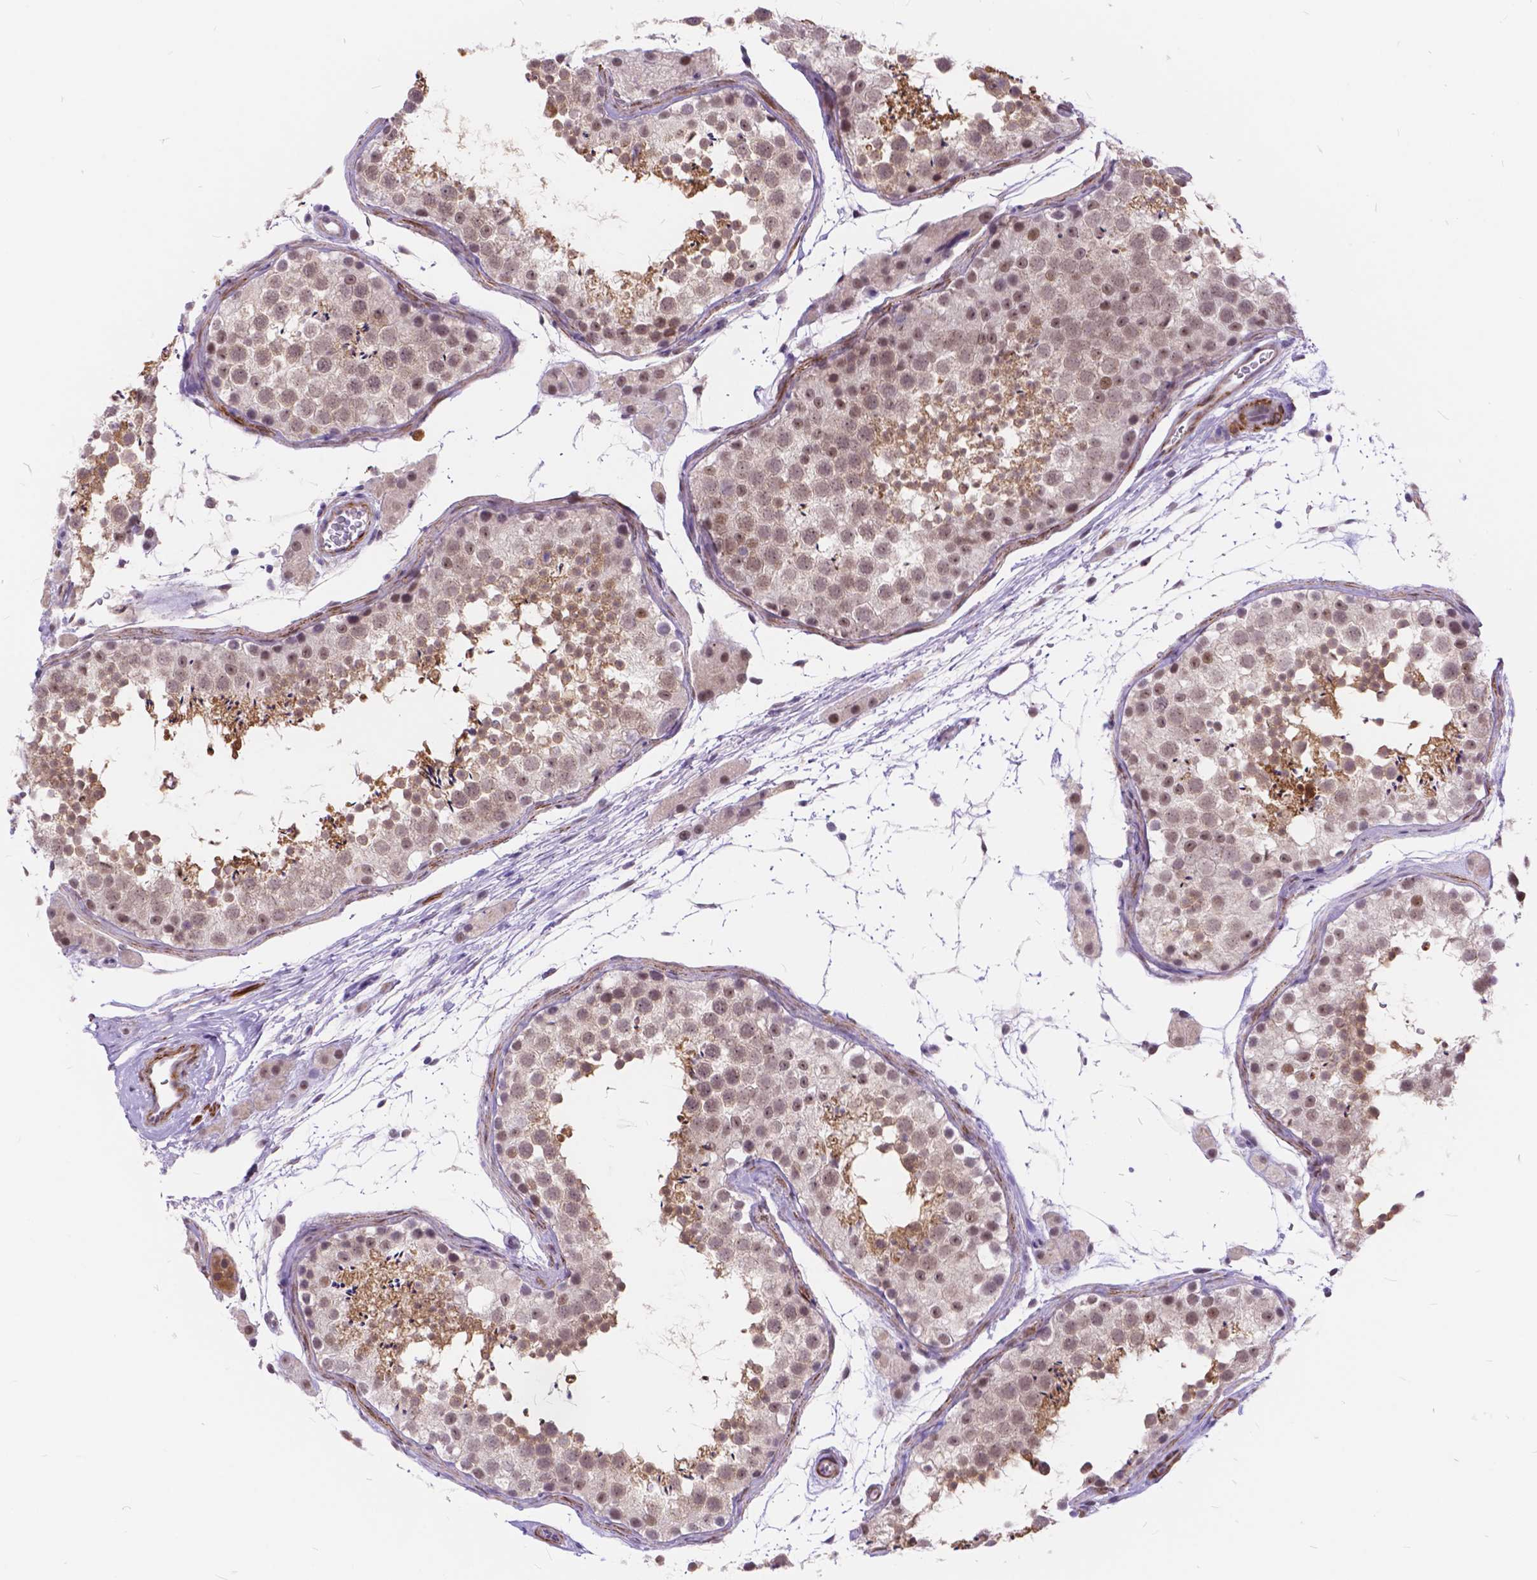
{"staining": {"intensity": "moderate", "quantity": "25%-75%", "location": "cytoplasmic/membranous"}, "tissue": "testis", "cell_type": "Cells in seminiferous ducts", "image_type": "normal", "snomed": [{"axis": "morphology", "description": "Normal tissue, NOS"}, {"axis": "topography", "description": "Testis"}], "caption": "Immunohistochemistry (IHC) micrograph of unremarkable testis: testis stained using immunohistochemistry reveals medium levels of moderate protein expression localized specifically in the cytoplasmic/membranous of cells in seminiferous ducts, appearing as a cytoplasmic/membranous brown color.", "gene": "MAN2C1", "patient": {"sex": "male", "age": 41}}